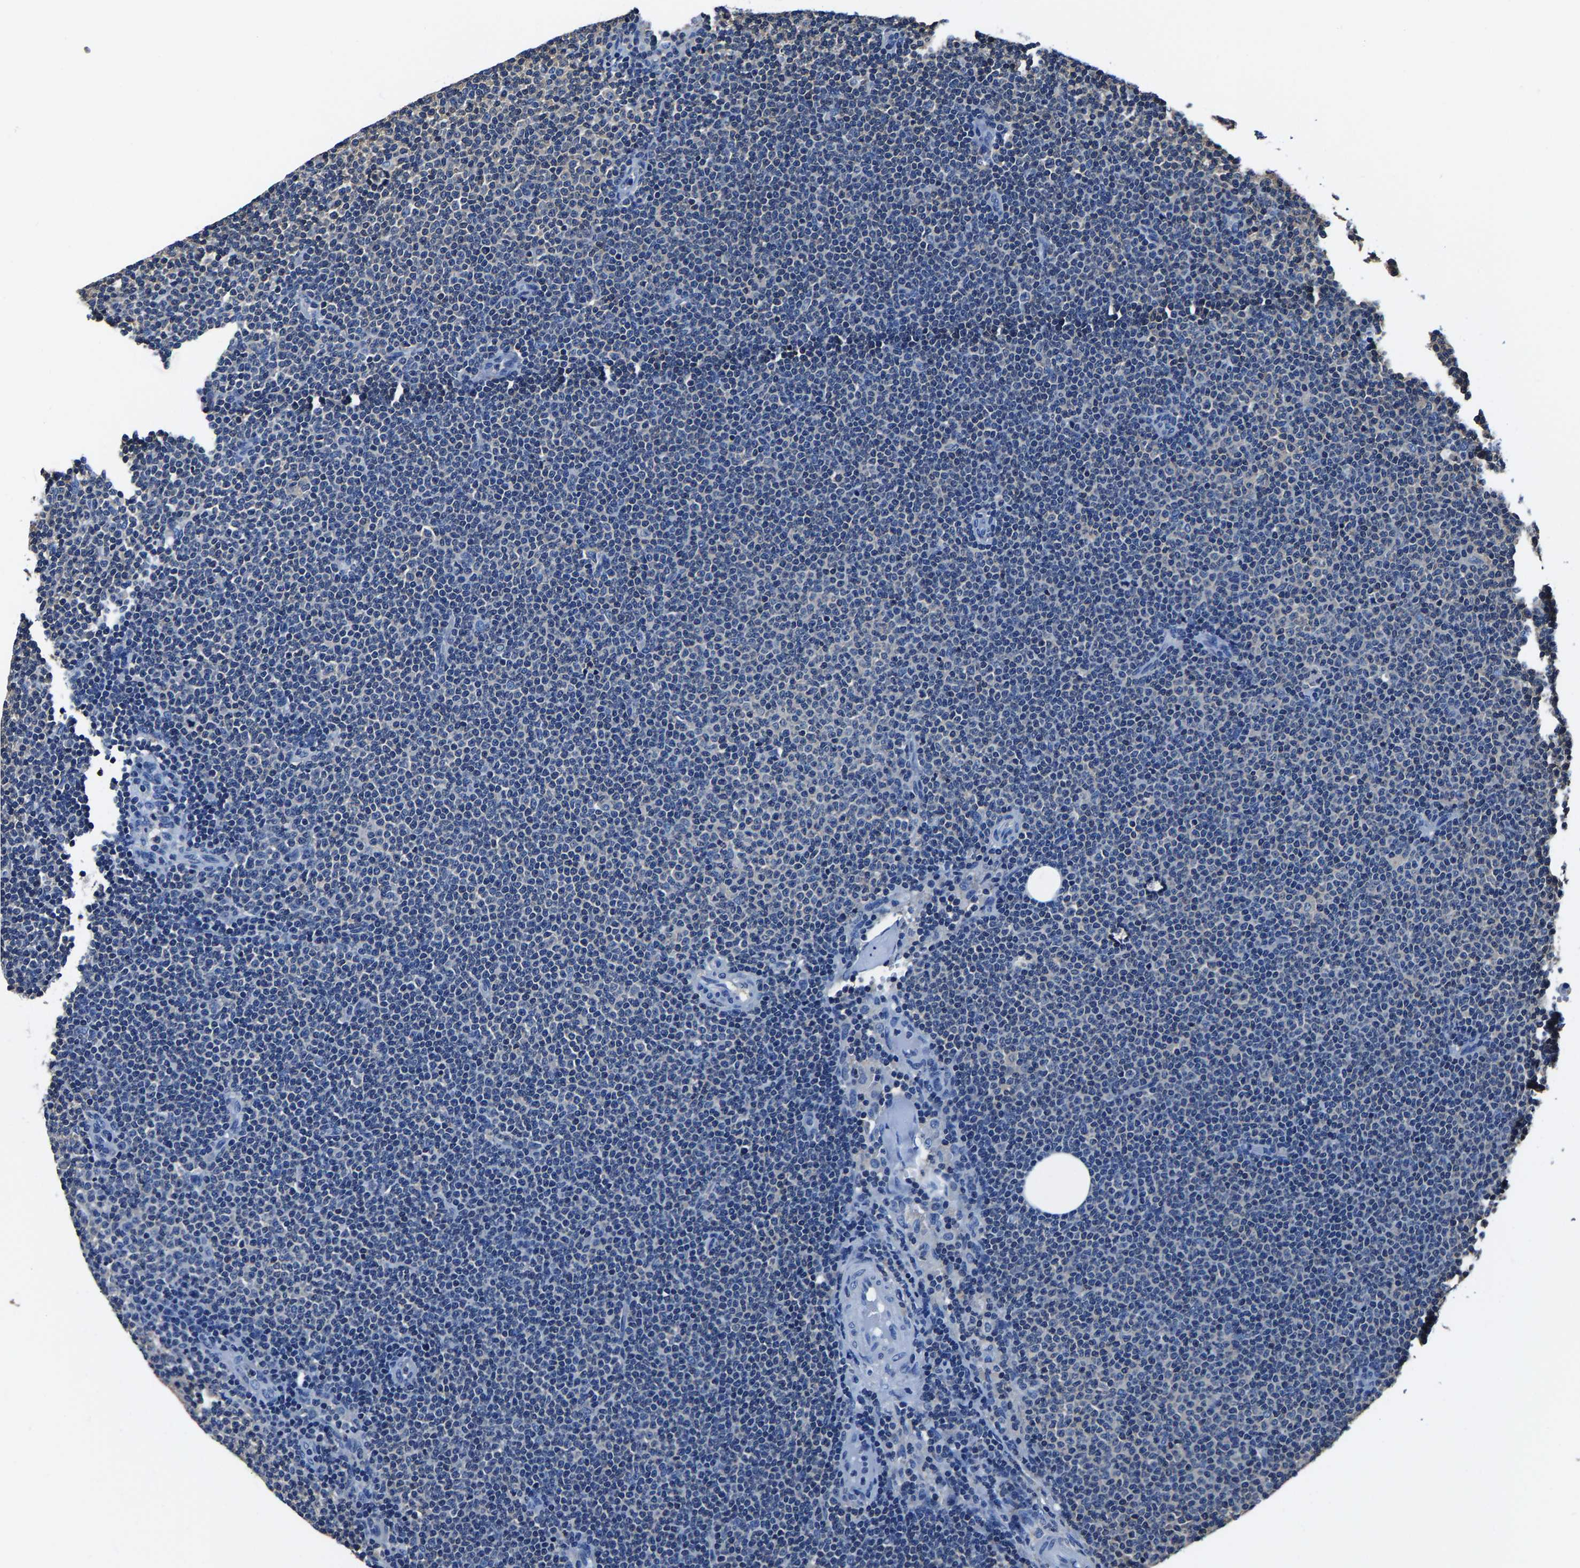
{"staining": {"intensity": "negative", "quantity": "none", "location": "none"}, "tissue": "lymphoma", "cell_type": "Tumor cells", "image_type": "cancer", "snomed": [{"axis": "morphology", "description": "Malignant lymphoma, non-Hodgkin's type, Low grade"}, {"axis": "topography", "description": "Lymph node"}], "caption": "IHC of low-grade malignant lymphoma, non-Hodgkin's type displays no staining in tumor cells.", "gene": "ALDOB", "patient": {"sex": "female", "age": 53}}